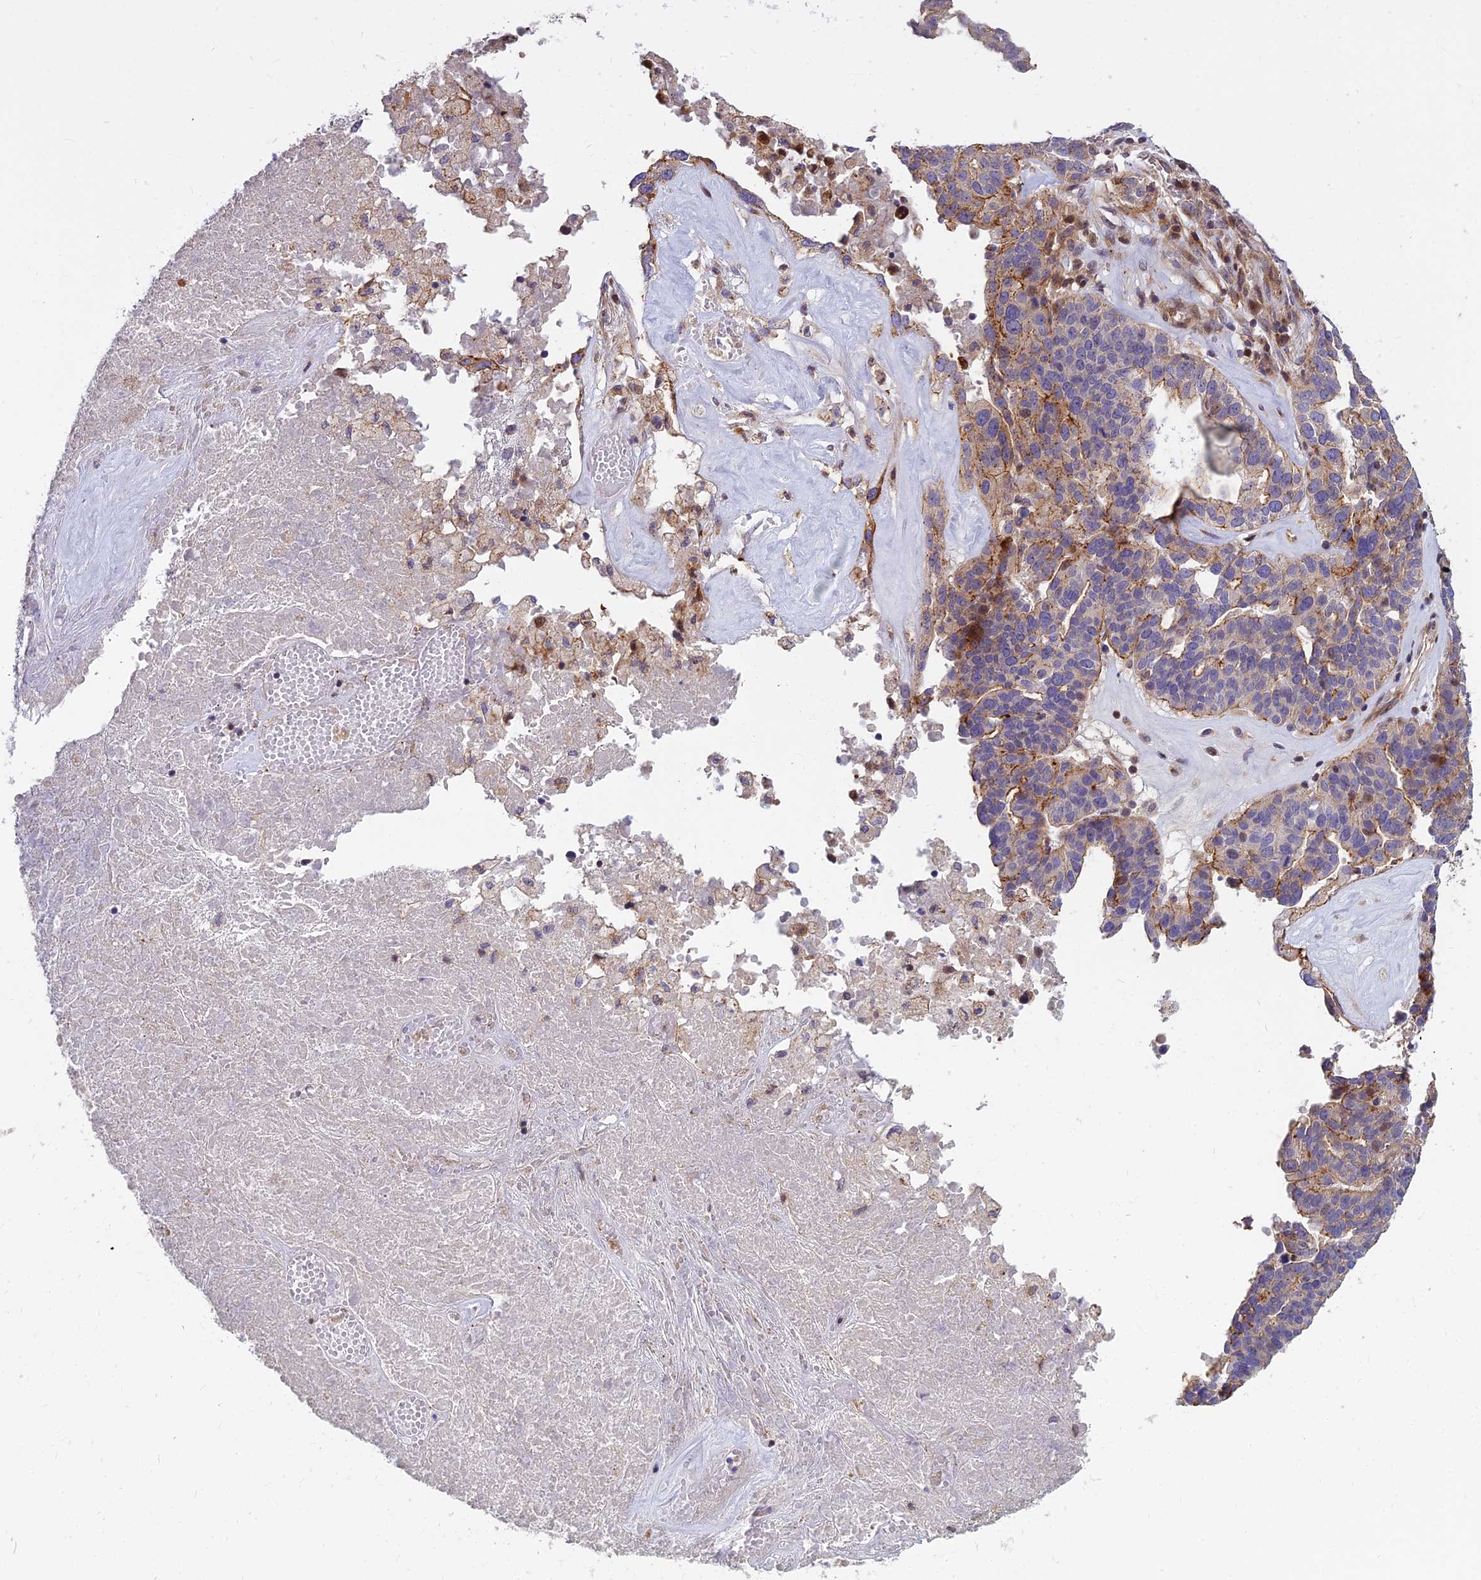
{"staining": {"intensity": "moderate", "quantity": "<25%", "location": "cytoplasmic/membranous"}, "tissue": "ovarian cancer", "cell_type": "Tumor cells", "image_type": "cancer", "snomed": [{"axis": "morphology", "description": "Cystadenocarcinoma, serous, NOS"}, {"axis": "topography", "description": "Ovary"}], "caption": "This micrograph reveals immunohistochemistry (IHC) staining of serous cystadenocarcinoma (ovarian), with low moderate cytoplasmic/membranous staining in approximately <25% of tumor cells.", "gene": "GLYATL3", "patient": {"sex": "female", "age": 59}}